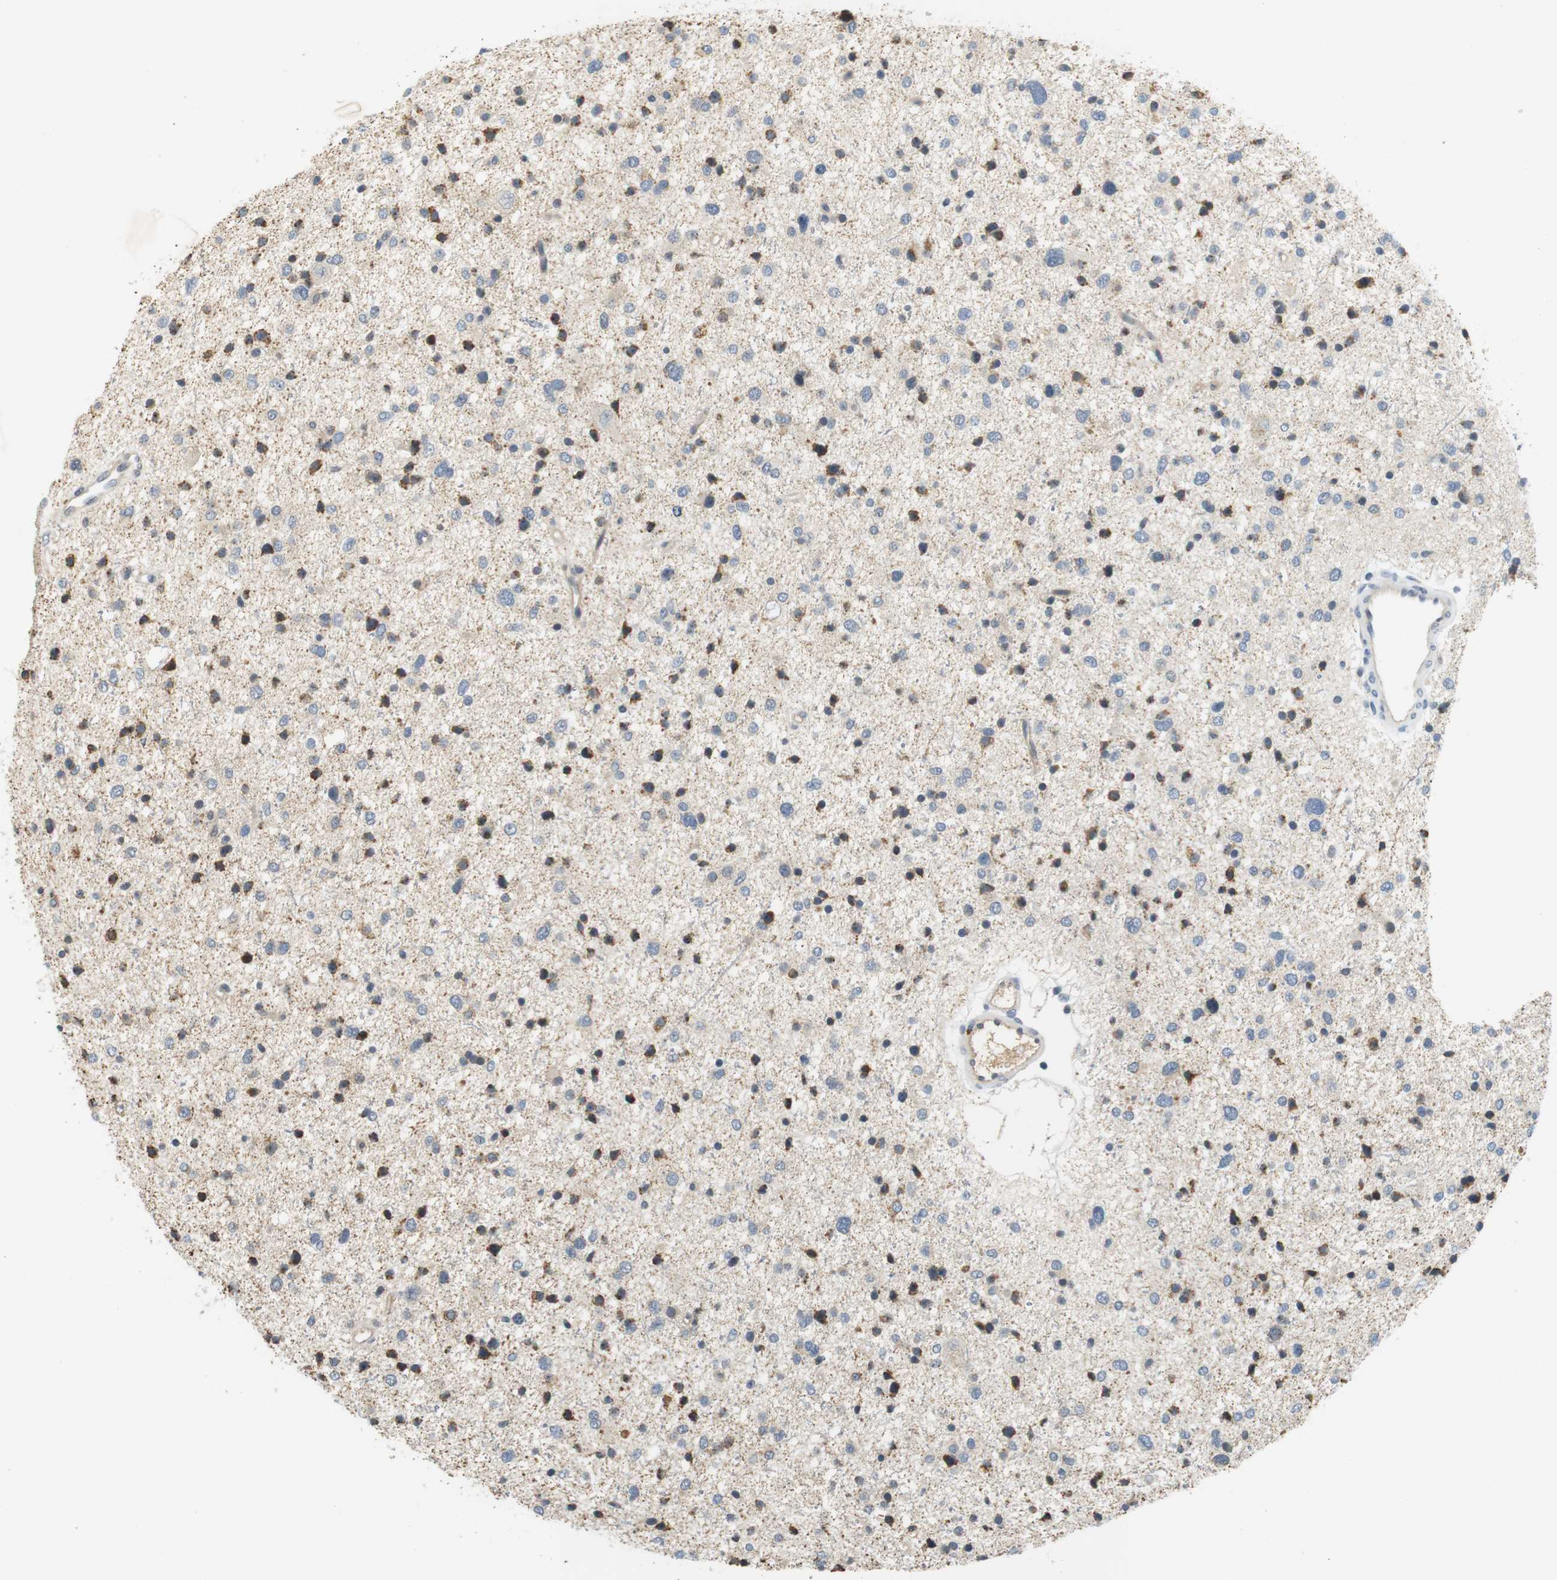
{"staining": {"intensity": "moderate", "quantity": "25%-75%", "location": "cytoplasmic/membranous"}, "tissue": "glioma", "cell_type": "Tumor cells", "image_type": "cancer", "snomed": [{"axis": "morphology", "description": "Glioma, malignant, Low grade"}, {"axis": "topography", "description": "Brain"}], "caption": "Tumor cells exhibit medium levels of moderate cytoplasmic/membranous expression in about 25%-75% of cells in human malignant glioma (low-grade).", "gene": "WNT7A", "patient": {"sex": "female", "age": 37}}